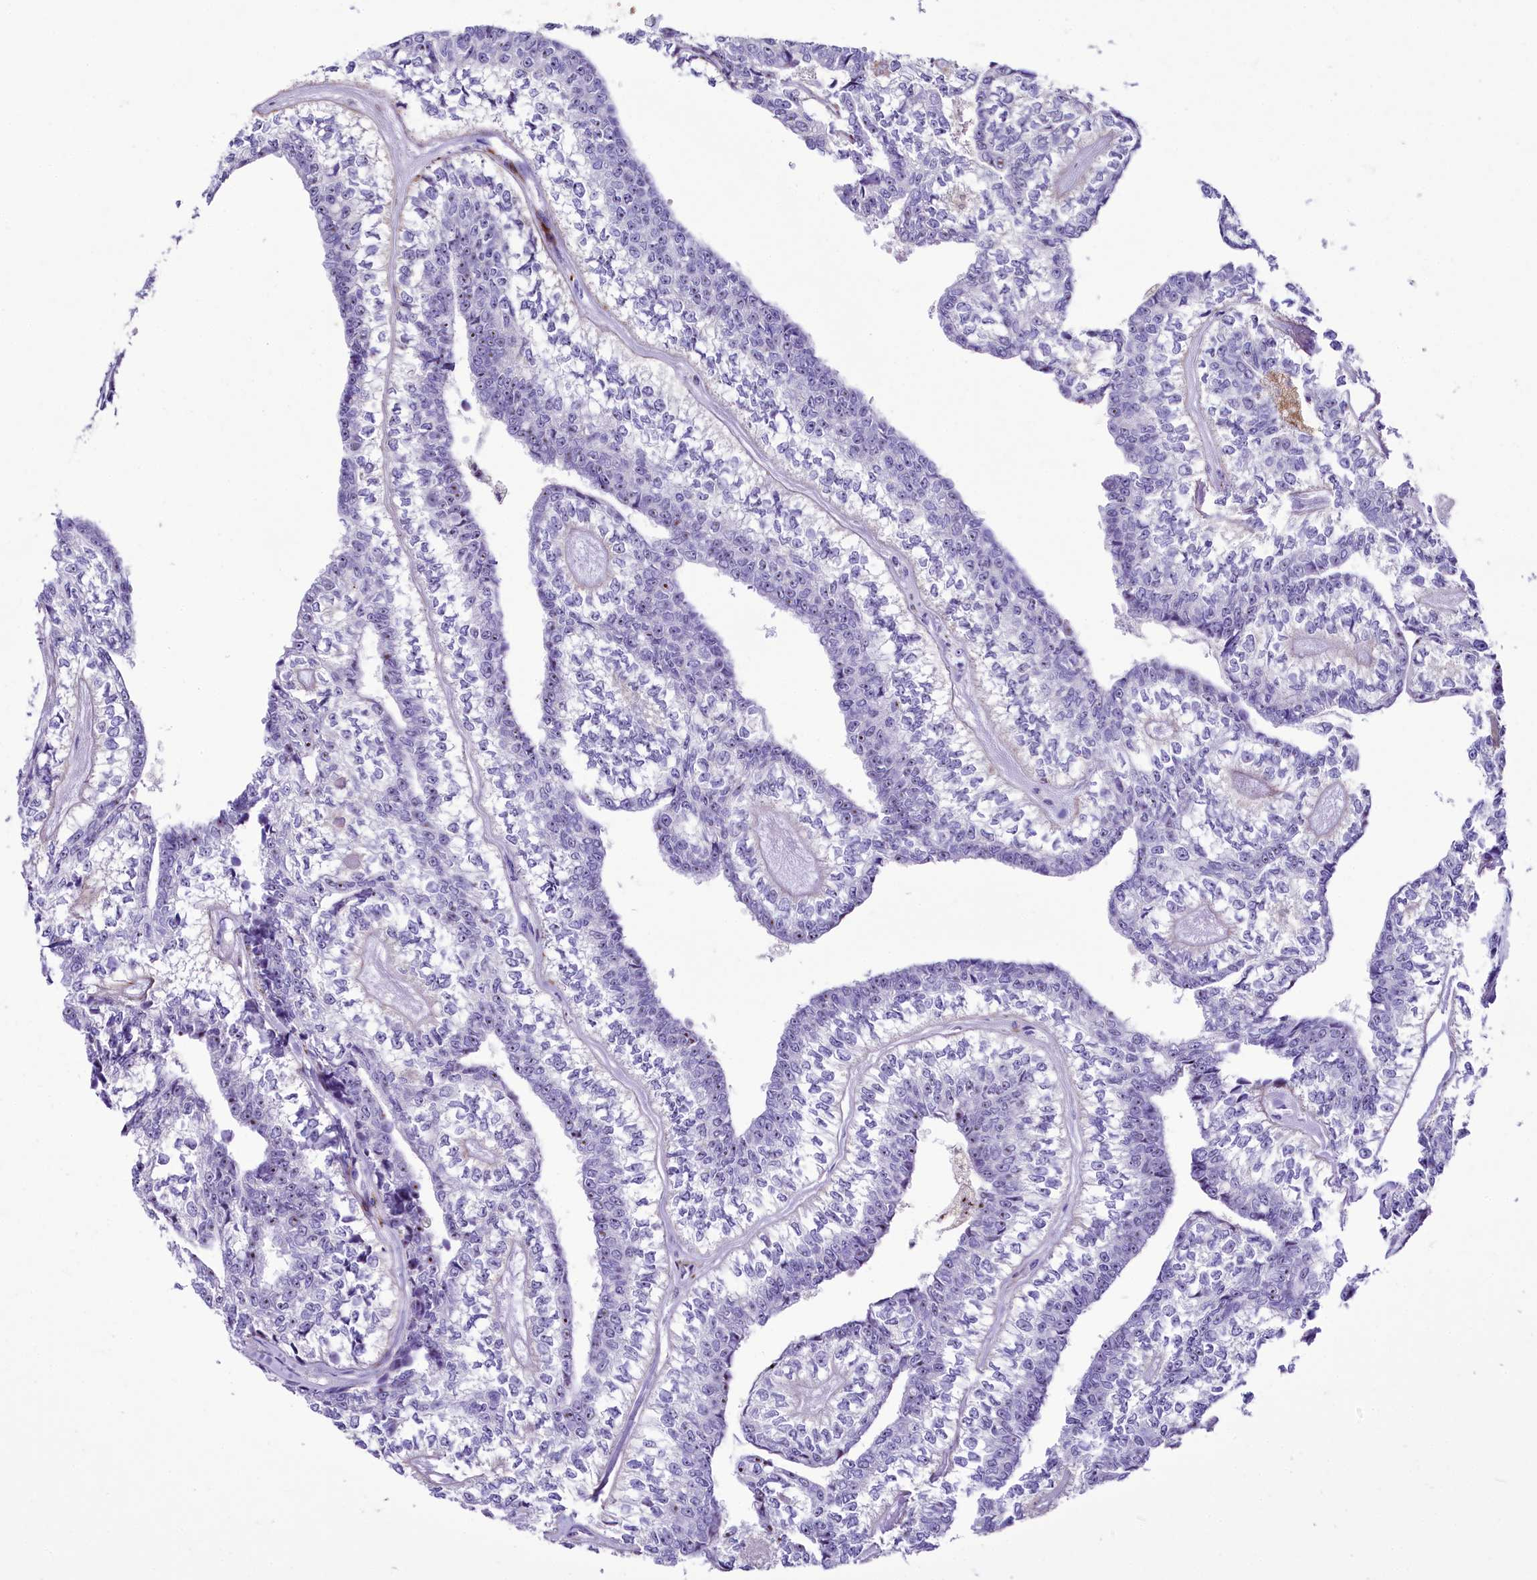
{"staining": {"intensity": "negative", "quantity": "none", "location": "none"}, "tissue": "head and neck cancer", "cell_type": "Tumor cells", "image_type": "cancer", "snomed": [{"axis": "morphology", "description": "Adenocarcinoma, NOS"}, {"axis": "topography", "description": "Head-Neck"}], "caption": "High power microscopy histopathology image of an immunohistochemistry image of head and neck adenocarcinoma, revealing no significant expression in tumor cells.", "gene": "SH3TC2", "patient": {"sex": "female", "age": 73}}